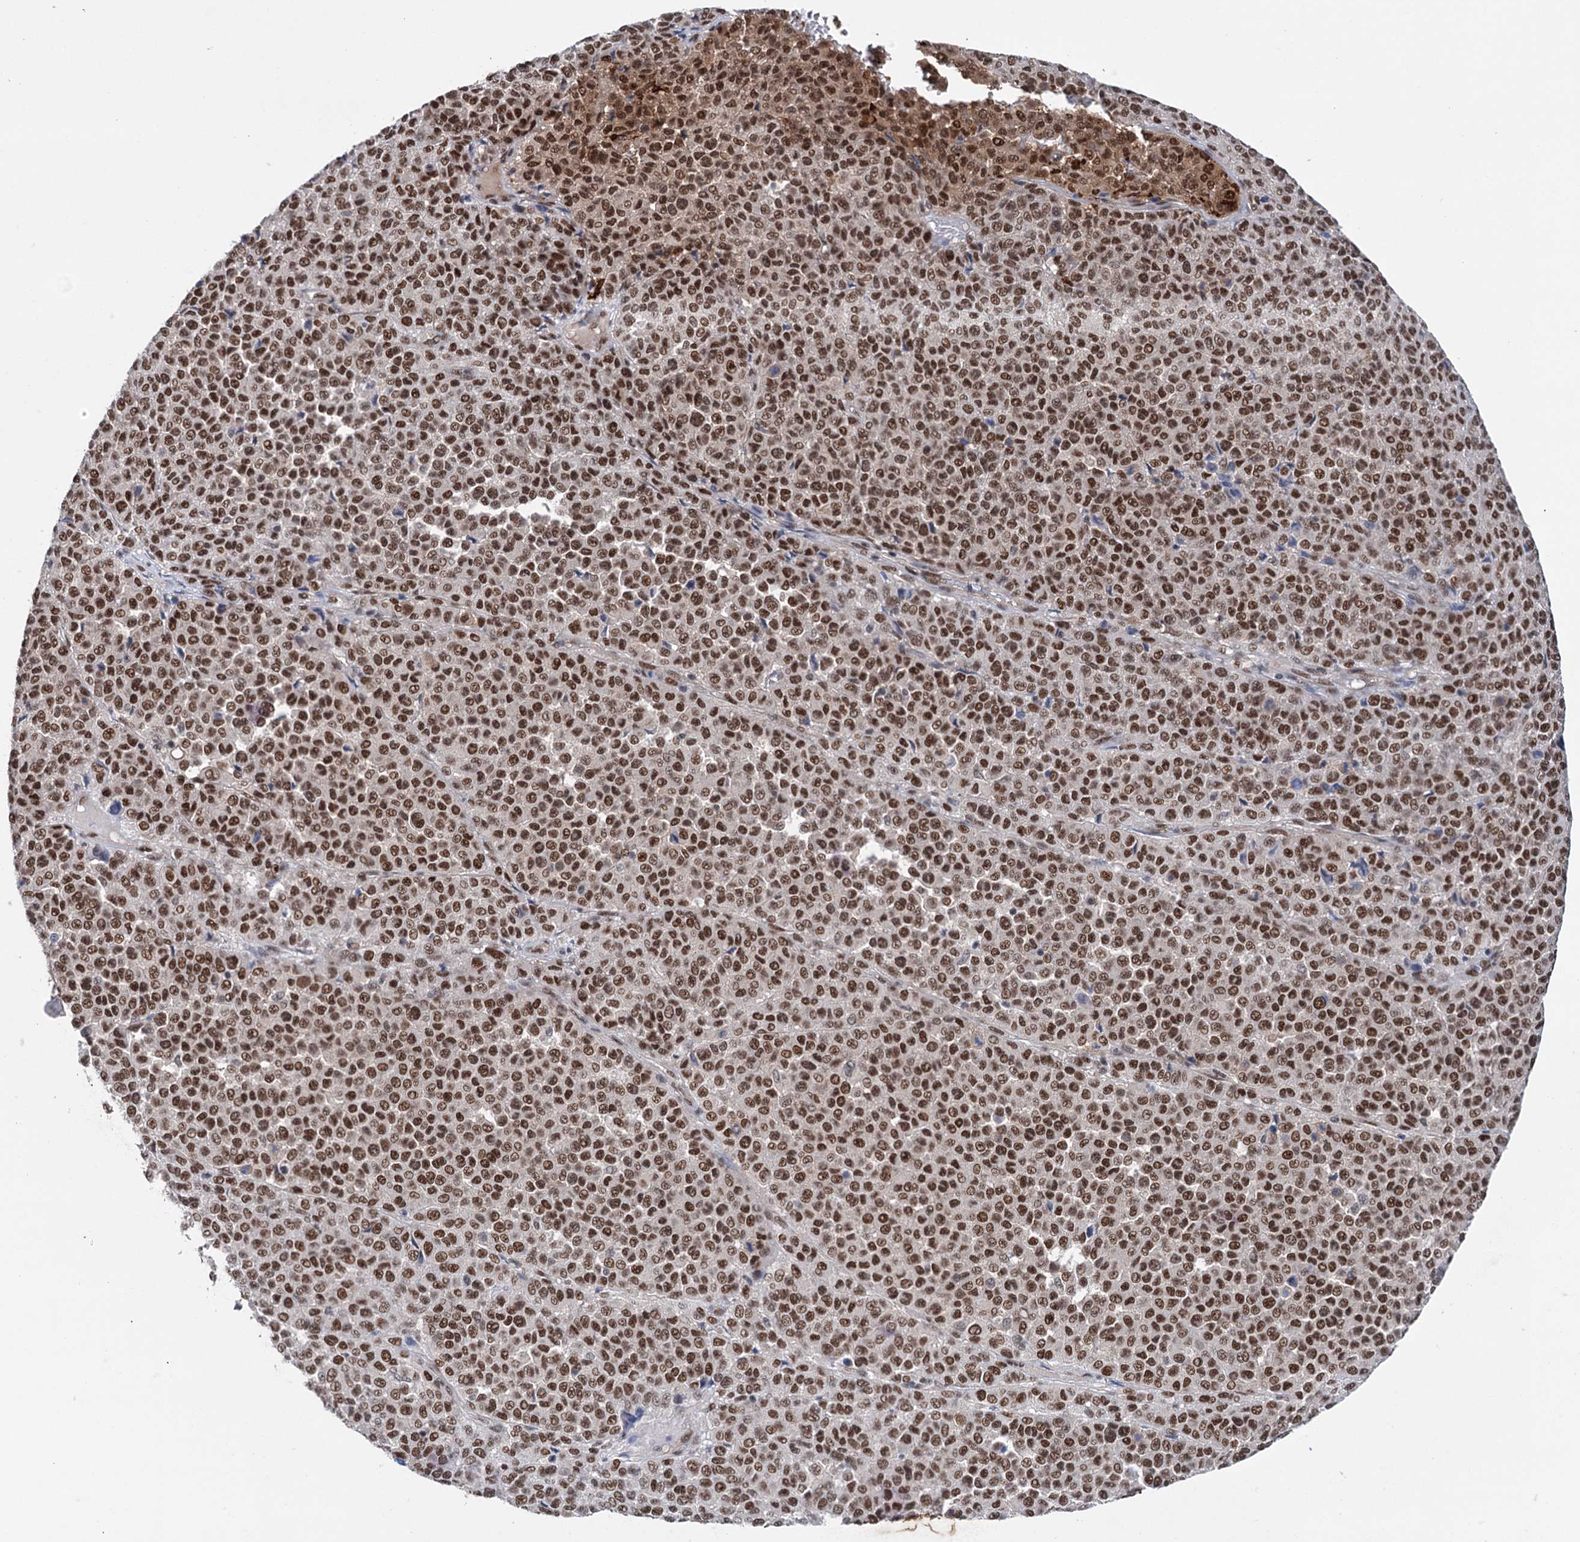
{"staining": {"intensity": "moderate", "quantity": ">75%", "location": "nuclear"}, "tissue": "melanoma", "cell_type": "Tumor cells", "image_type": "cancer", "snomed": [{"axis": "morphology", "description": "Malignant melanoma, Metastatic site"}, {"axis": "topography", "description": "Pancreas"}], "caption": "IHC micrograph of neoplastic tissue: human melanoma stained using IHC displays medium levels of moderate protein expression localized specifically in the nuclear of tumor cells, appearing as a nuclear brown color.", "gene": "FAM53A", "patient": {"sex": "female", "age": 30}}